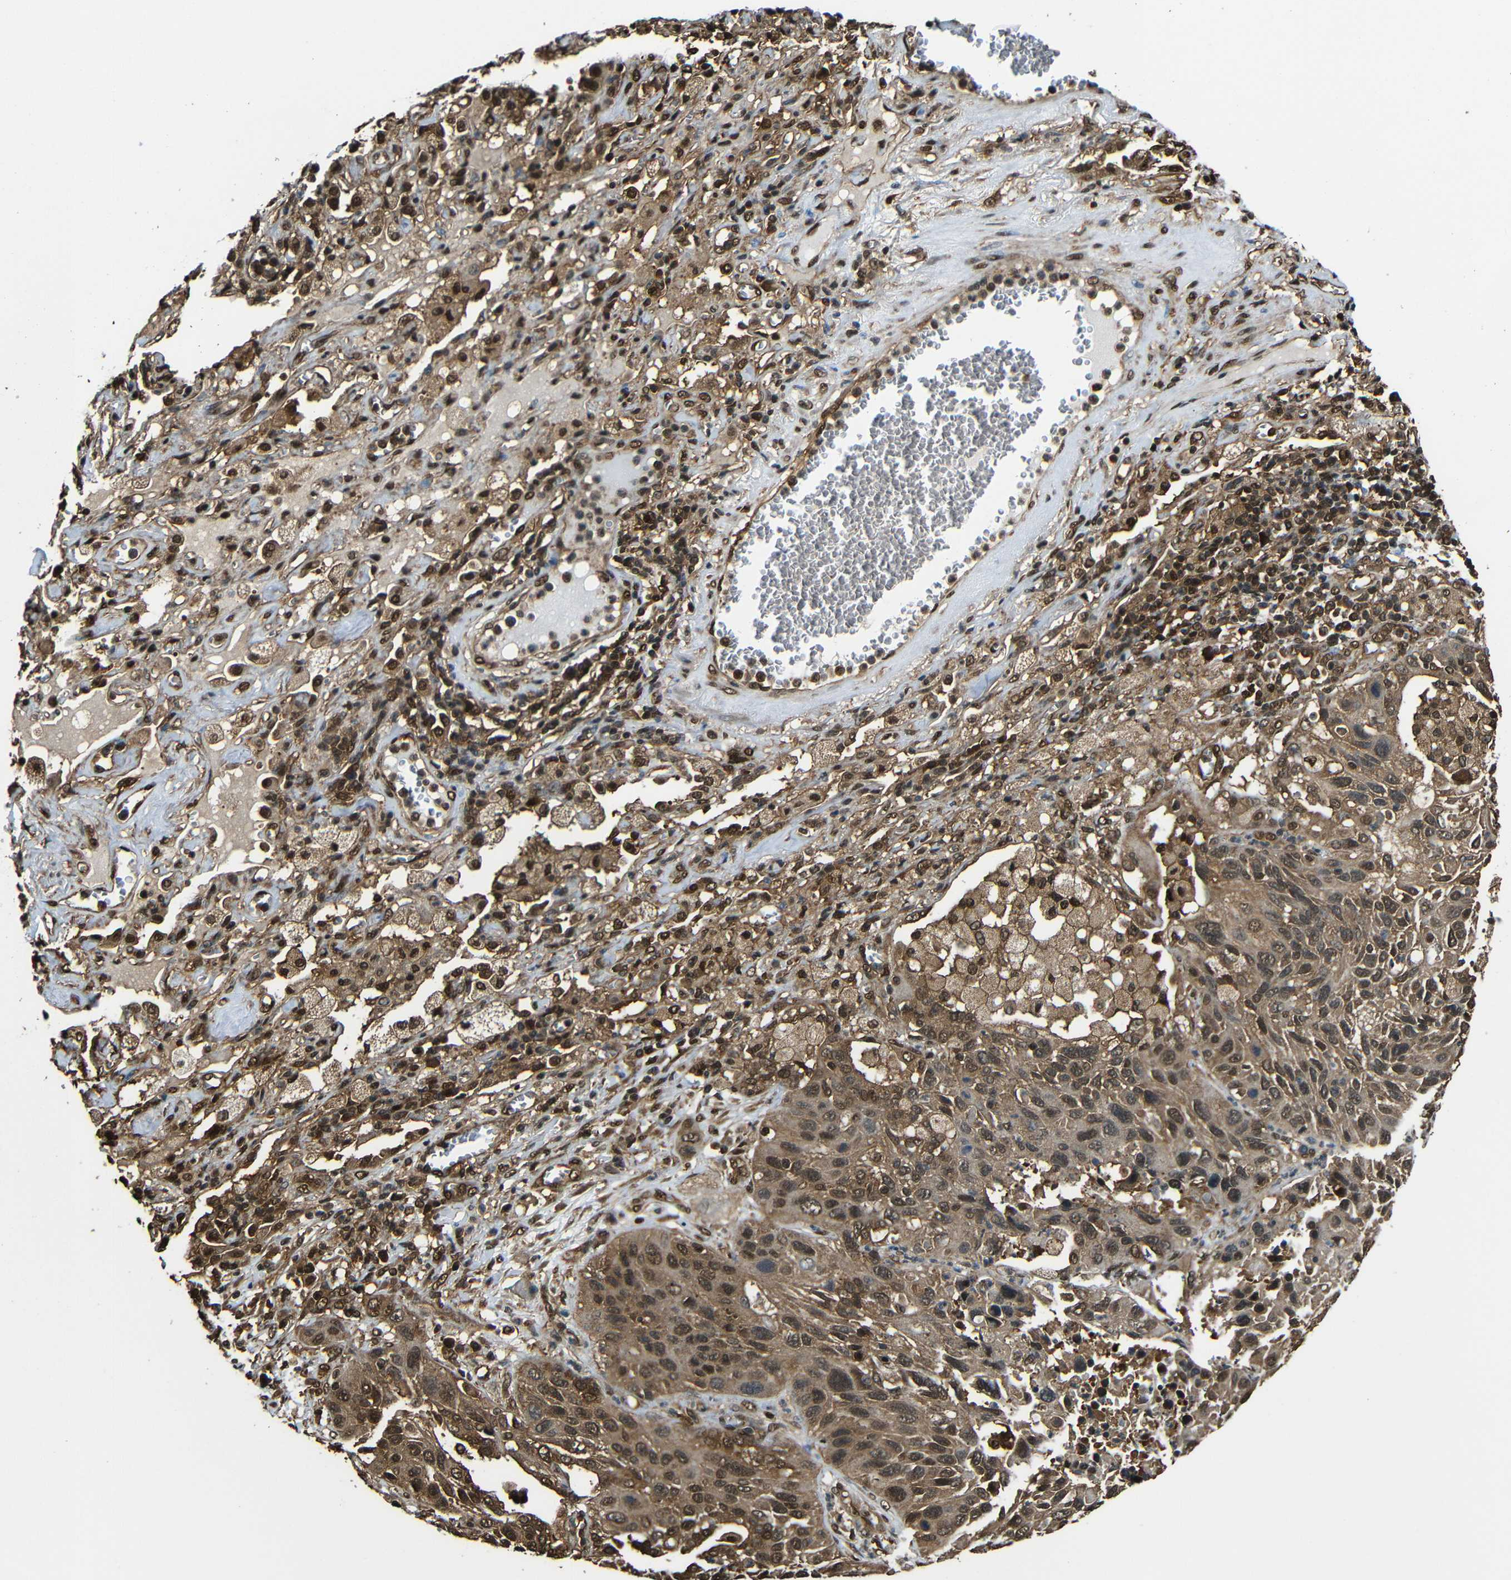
{"staining": {"intensity": "strong", "quantity": ">75%", "location": "cytoplasmic/membranous,nuclear"}, "tissue": "lung cancer", "cell_type": "Tumor cells", "image_type": "cancer", "snomed": [{"axis": "morphology", "description": "Squamous cell carcinoma, NOS"}, {"axis": "topography", "description": "Lung"}], "caption": "Strong cytoplasmic/membranous and nuclear staining for a protein is seen in about >75% of tumor cells of squamous cell carcinoma (lung) using IHC.", "gene": "VCP", "patient": {"sex": "female", "age": 76}}